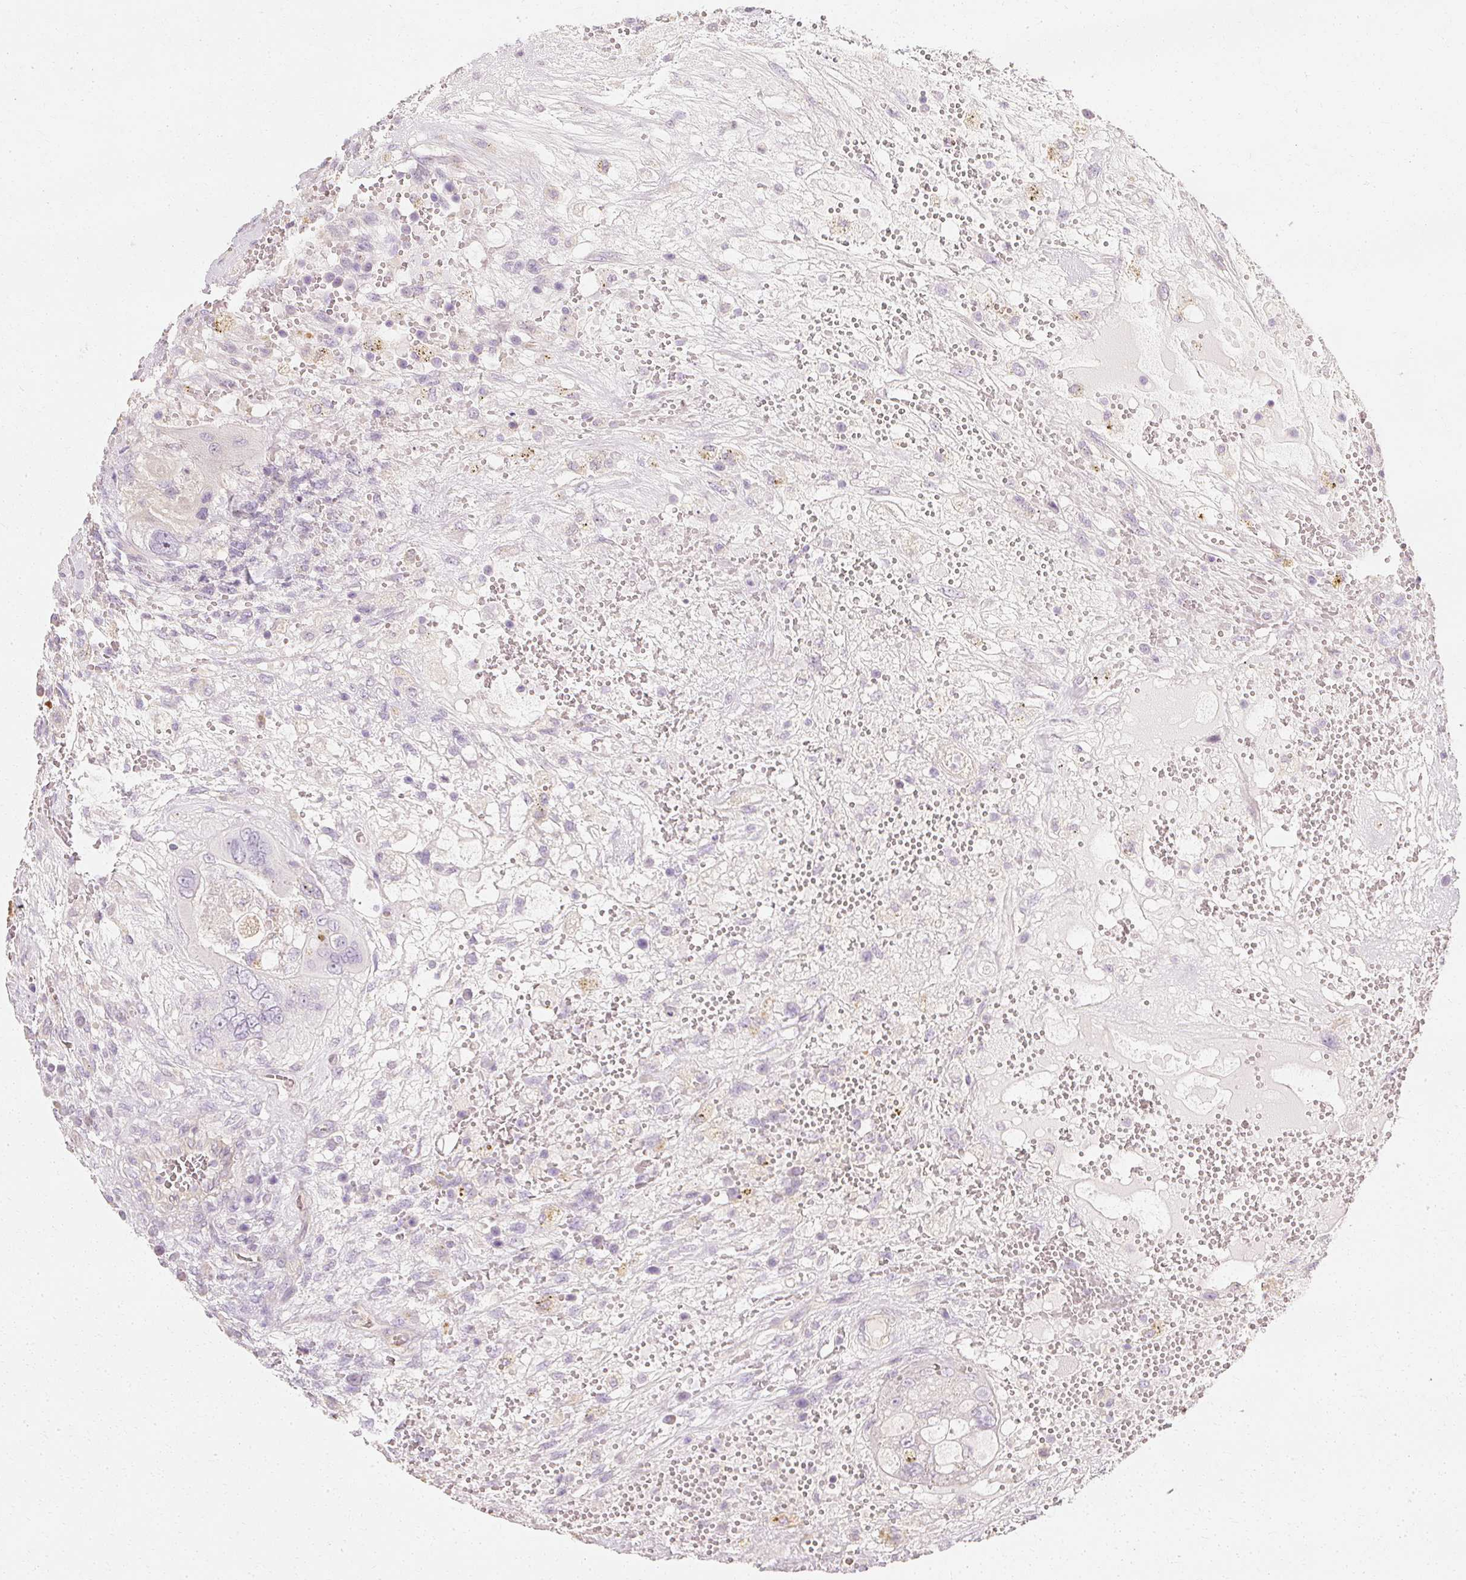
{"staining": {"intensity": "negative", "quantity": "none", "location": "none"}, "tissue": "testis cancer", "cell_type": "Tumor cells", "image_type": "cancer", "snomed": [{"axis": "morphology", "description": "Carcinoma, Embryonal, NOS"}, {"axis": "topography", "description": "Testis"}], "caption": "Tumor cells show no significant expression in testis cancer.", "gene": "GNAQ", "patient": {"sex": "male", "age": 26}}